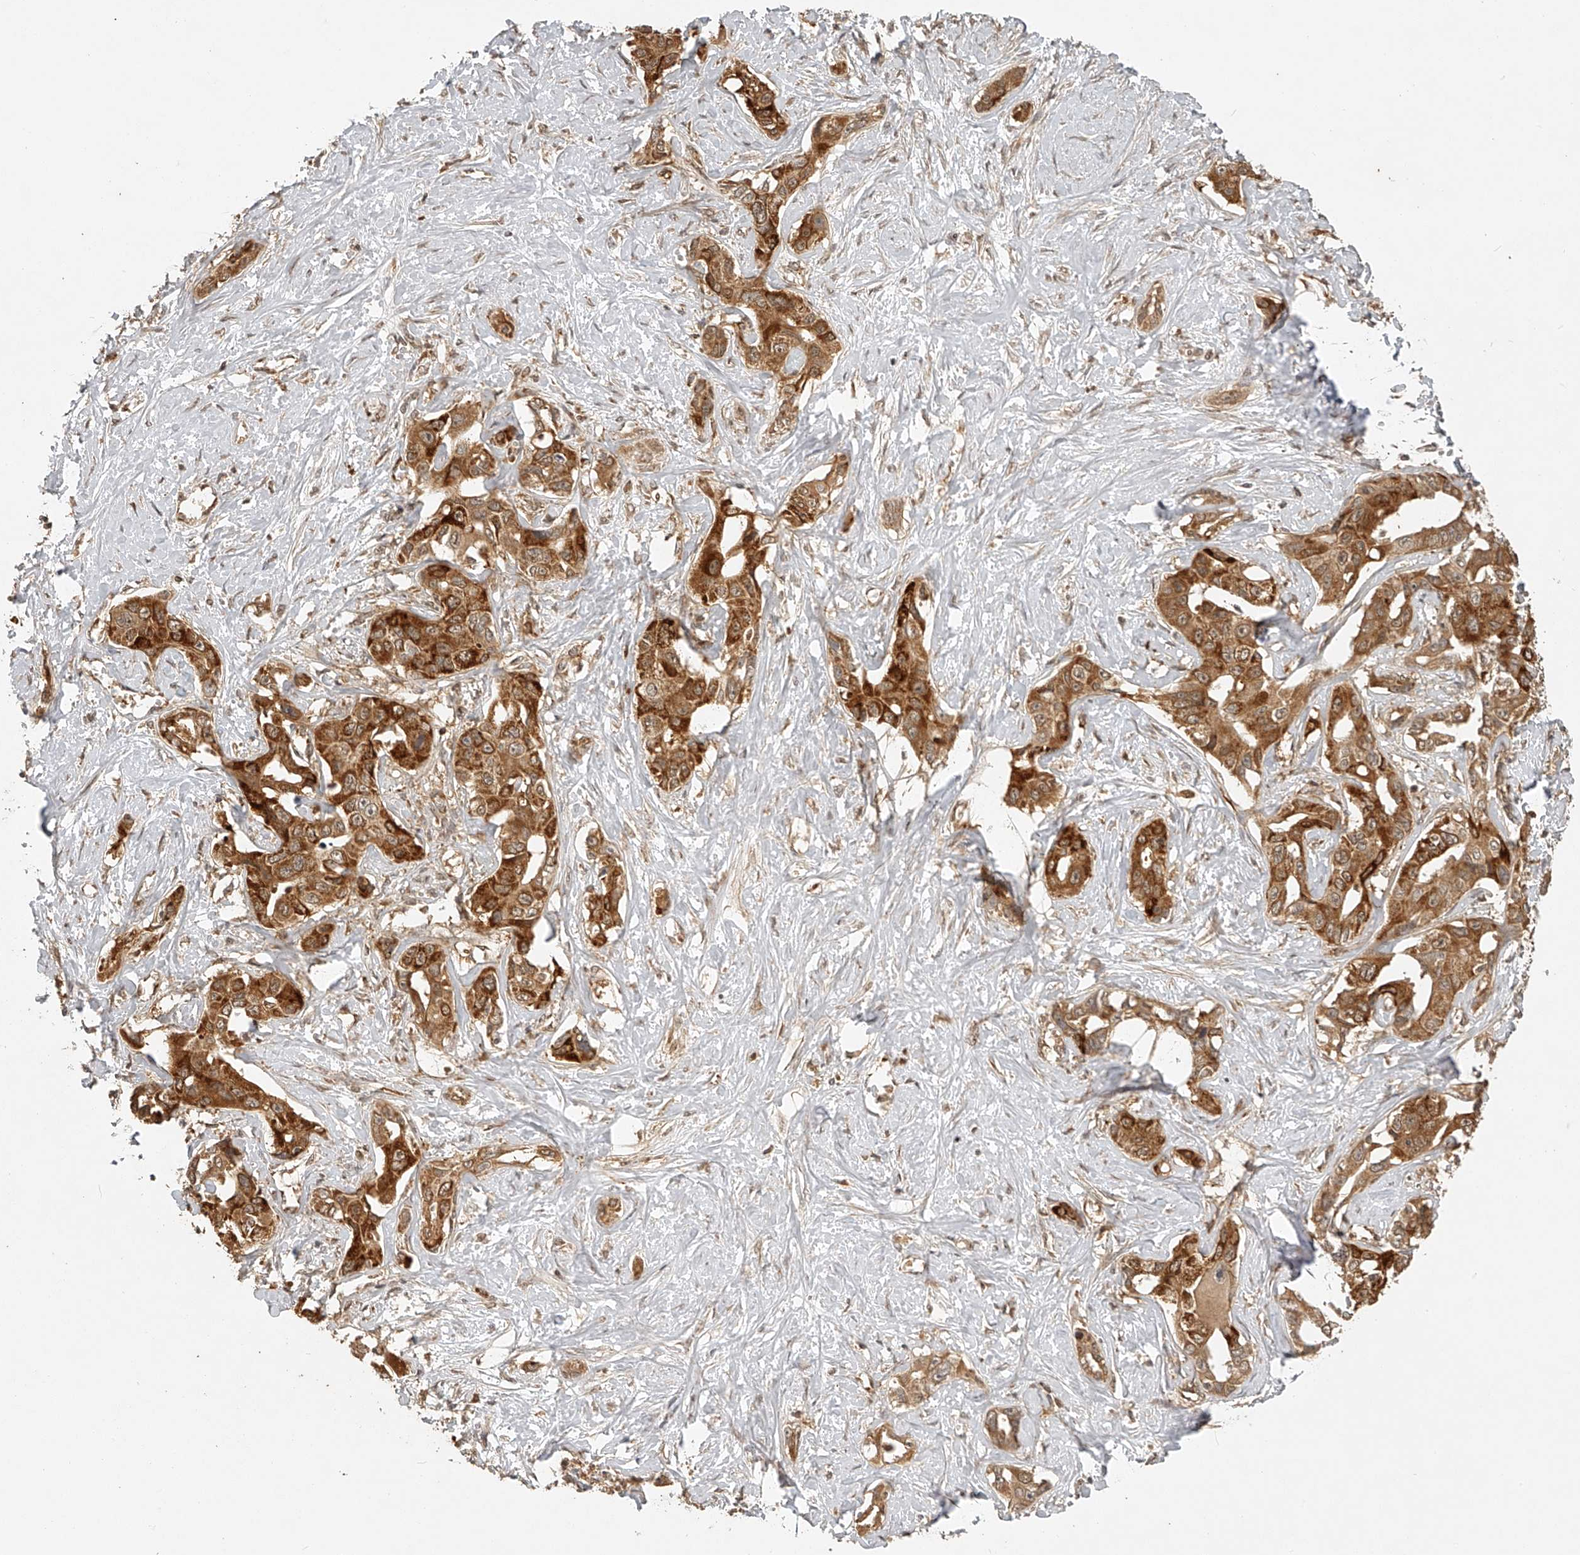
{"staining": {"intensity": "moderate", "quantity": ">75%", "location": "cytoplasmic/membranous"}, "tissue": "liver cancer", "cell_type": "Tumor cells", "image_type": "cancer", "snomed": [{"axis": "morphology", "description": "Cholangiocarcinoma"}, {"axis": "topography", "description": "Liver"}], "caption": "Tumor cells exhibit moderate cytoplasmic/membranous staining in about >75% of cells in liver cholangiocarcinoma.", "gene": "BCL2L11", "patient": {"sex": "male", "age": 59}}